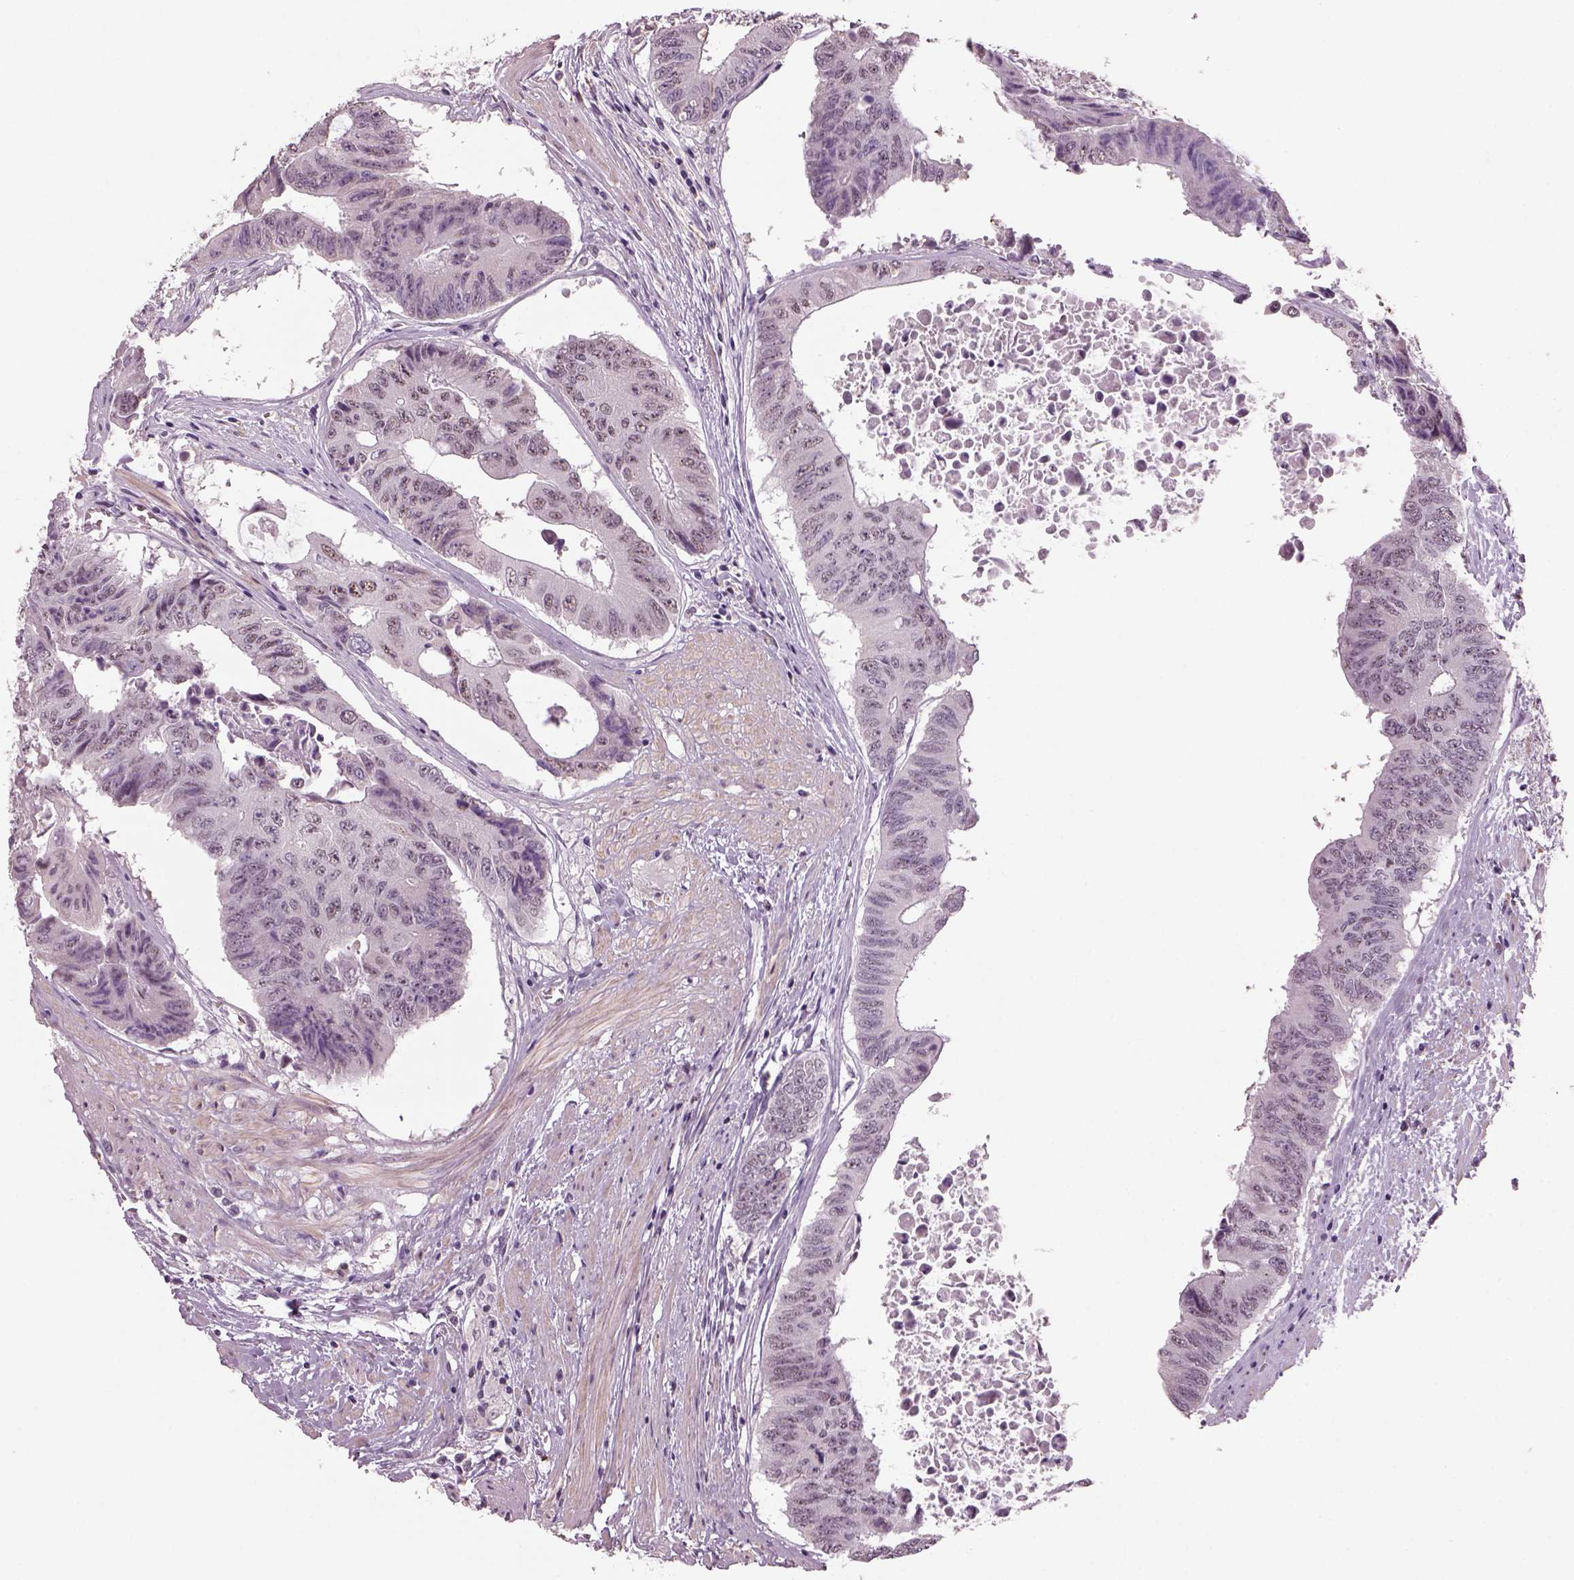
{"staining": {"intensity": "negative", "quantity": "none", "location": "none"}, "tissue": "colorectal cancer", "cell_type": "Tumor cells", "image_type": "cancer", "snomed": [{"axis": "morphology", "description": "Adenocarcinoma, NOS"}, {"axis": "topography", "description": "Rectum"}], "caption": "Colorectal cancer (adenocarcinoma) was stained to show a protein in brown. There is no significant staining in tumor cells.", "gene": "NAT8", "patient": {"sex": "male", "age": 59}}